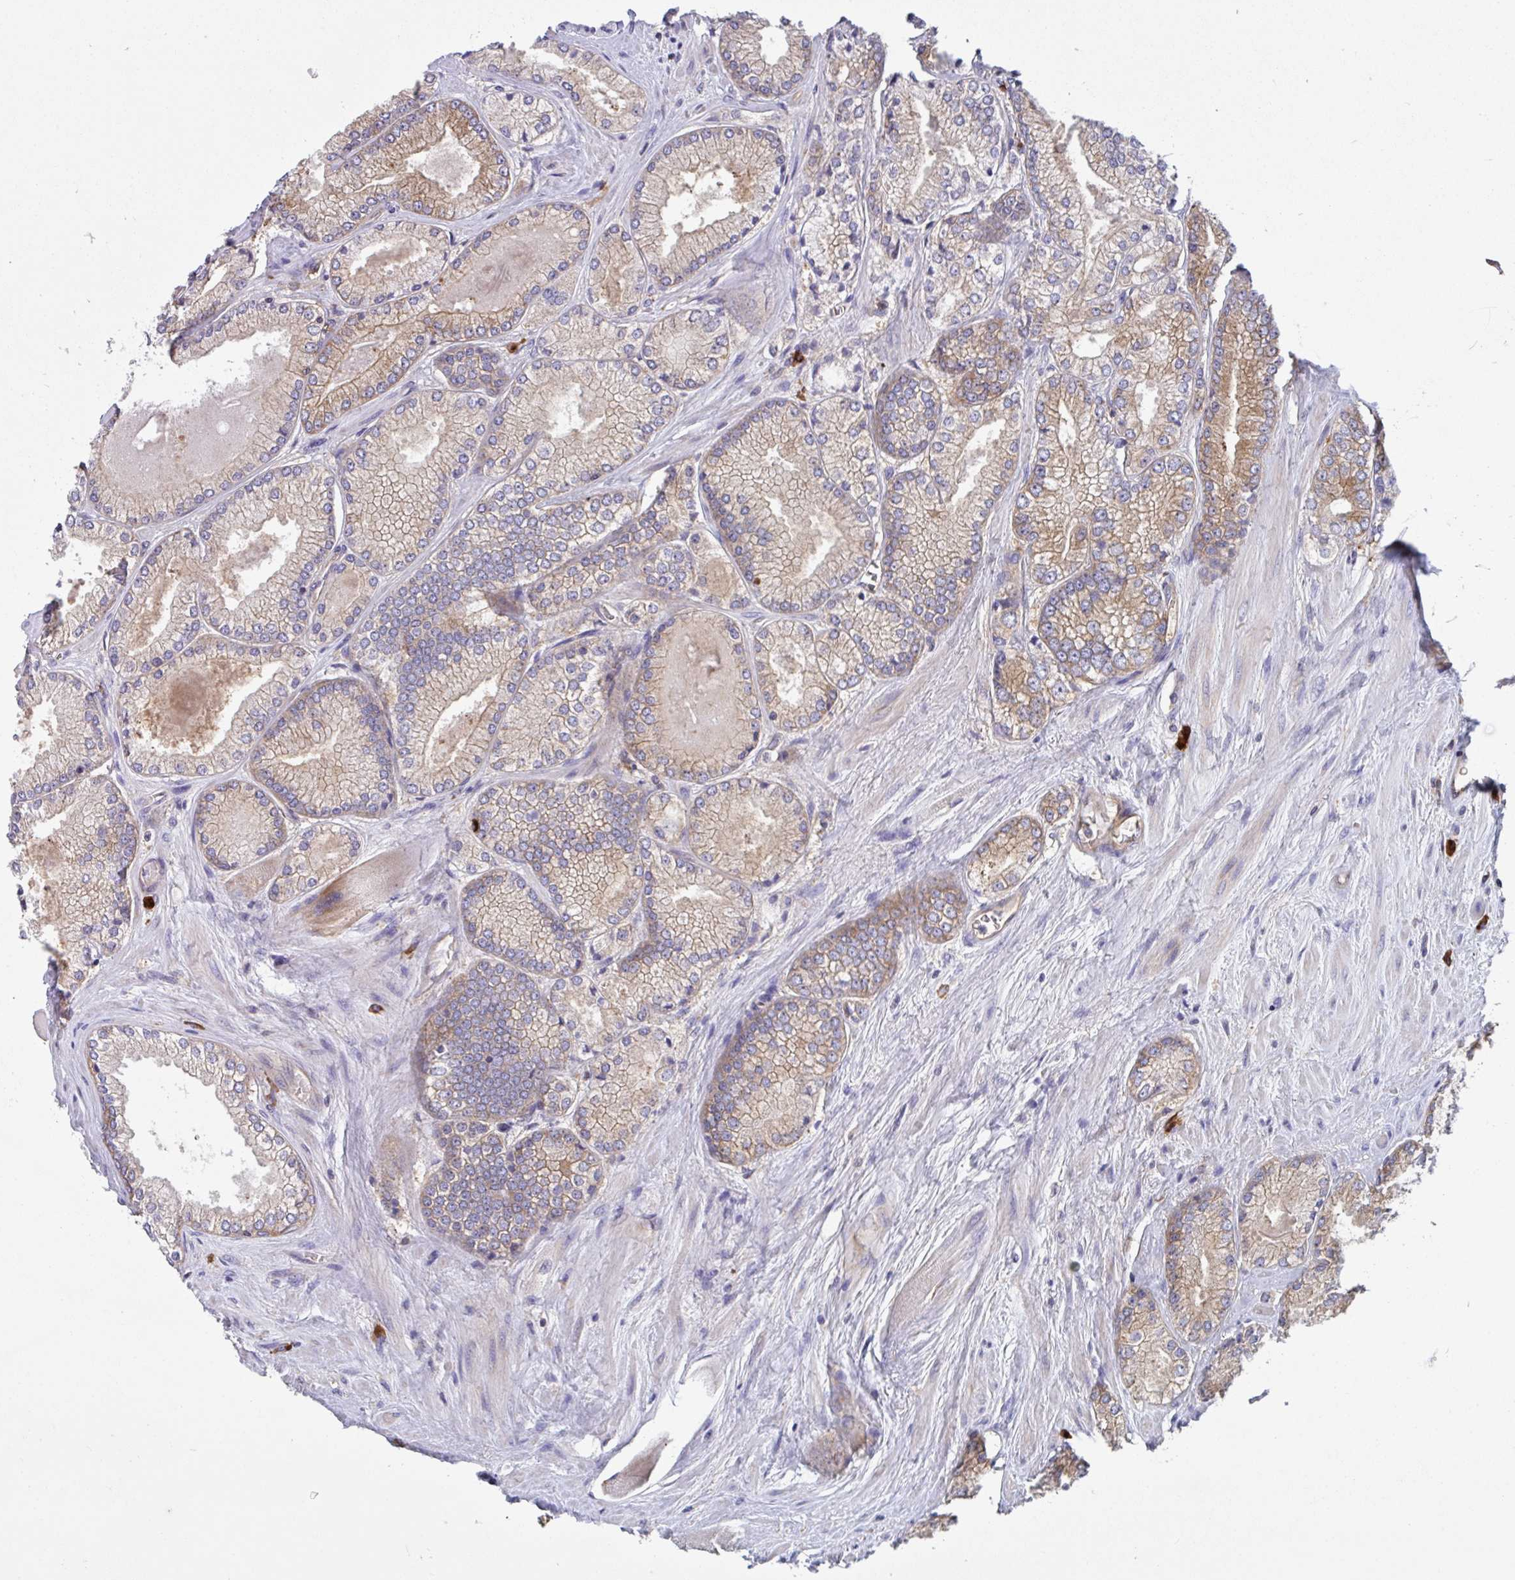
{"staining": {"intensity": "moderate", "quantity": "25%-75%", "location": "cytoplasmic/membranous"}, "tissue": "prostate cancer", "cell_type": "Tumor cells", "image_type": "cancer", "snomed": [{"axis": "morphology", "description": "Adenocarcinoma, Low grade"}, {"axis": "topography", "description": "Prostate"}], "caption": "An immunohistochemistry (IHC) image of tumor tissue is shown. Protein staining in brown shows moderate cytoplasmic/membranous positivity in prostate cancer (adenocarcinoma (low-grade)) within tumor cells. The staining was performed using DAB, with brown indicating positive protein expression. Nuclei are stained blue with hematoxylin.", "gene": "YARS2", "patient": {"sex": "male", "age": 67}}